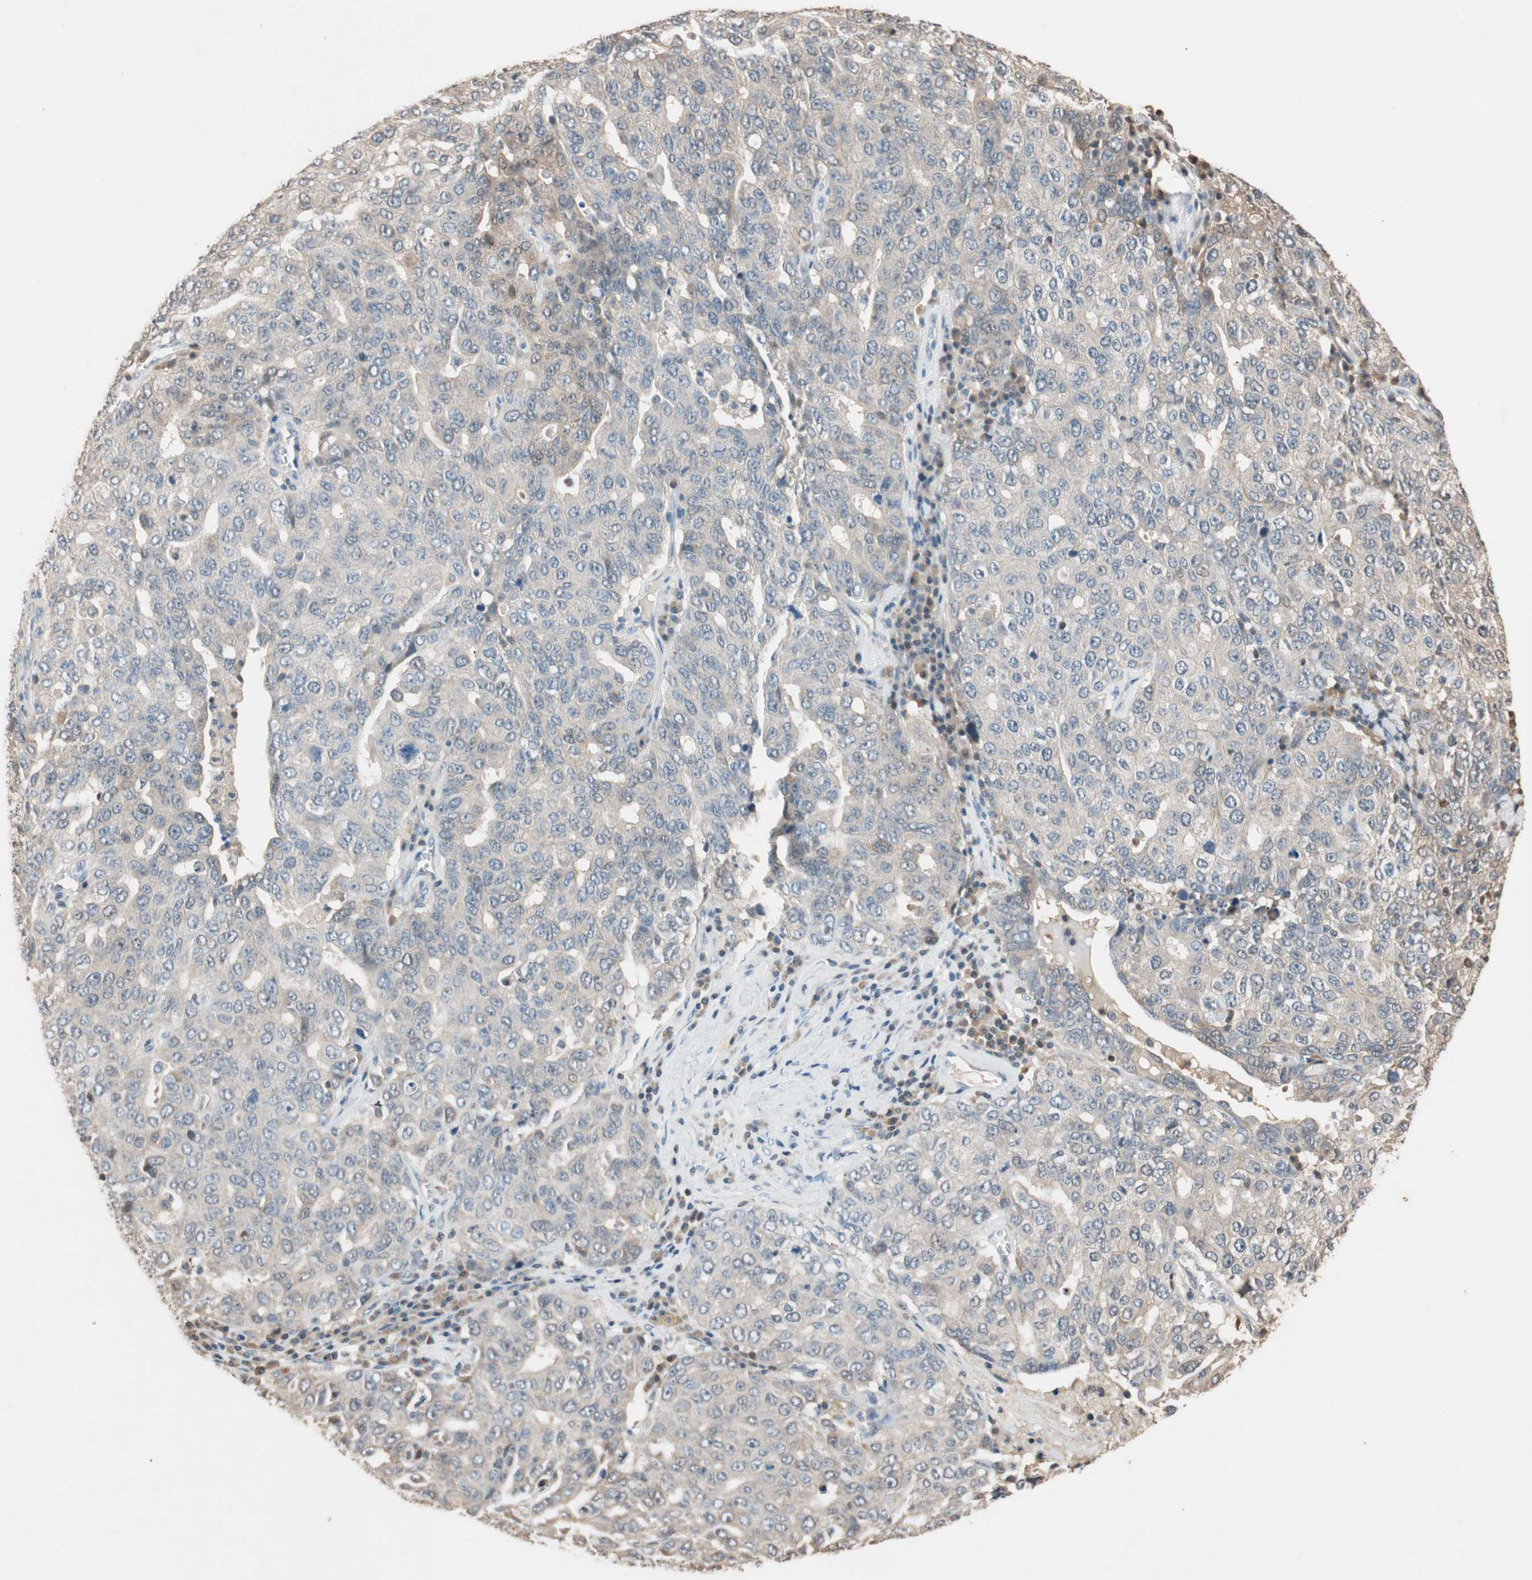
{"staining": {"intensity": "weak", "quantity": ">75%", "location": "cytoplasmic/membranous"}, "tissue": "ovarian cancer", "cell_type": "Tumor cells", "image_type": "cancer", "snomed": [{"axis": "morphology", "description": "Carcinoma, endometroid"}, {"axis": "topography", "description": "Ovary"}], "caption": "Tumor cells show low levels of weak cytoplasmic/membranous expression in about >75% of cells in ovarian endometroid carcinoma.", "gene": "SERPINB5", "patient": {"sex": "female", "age": 62}}